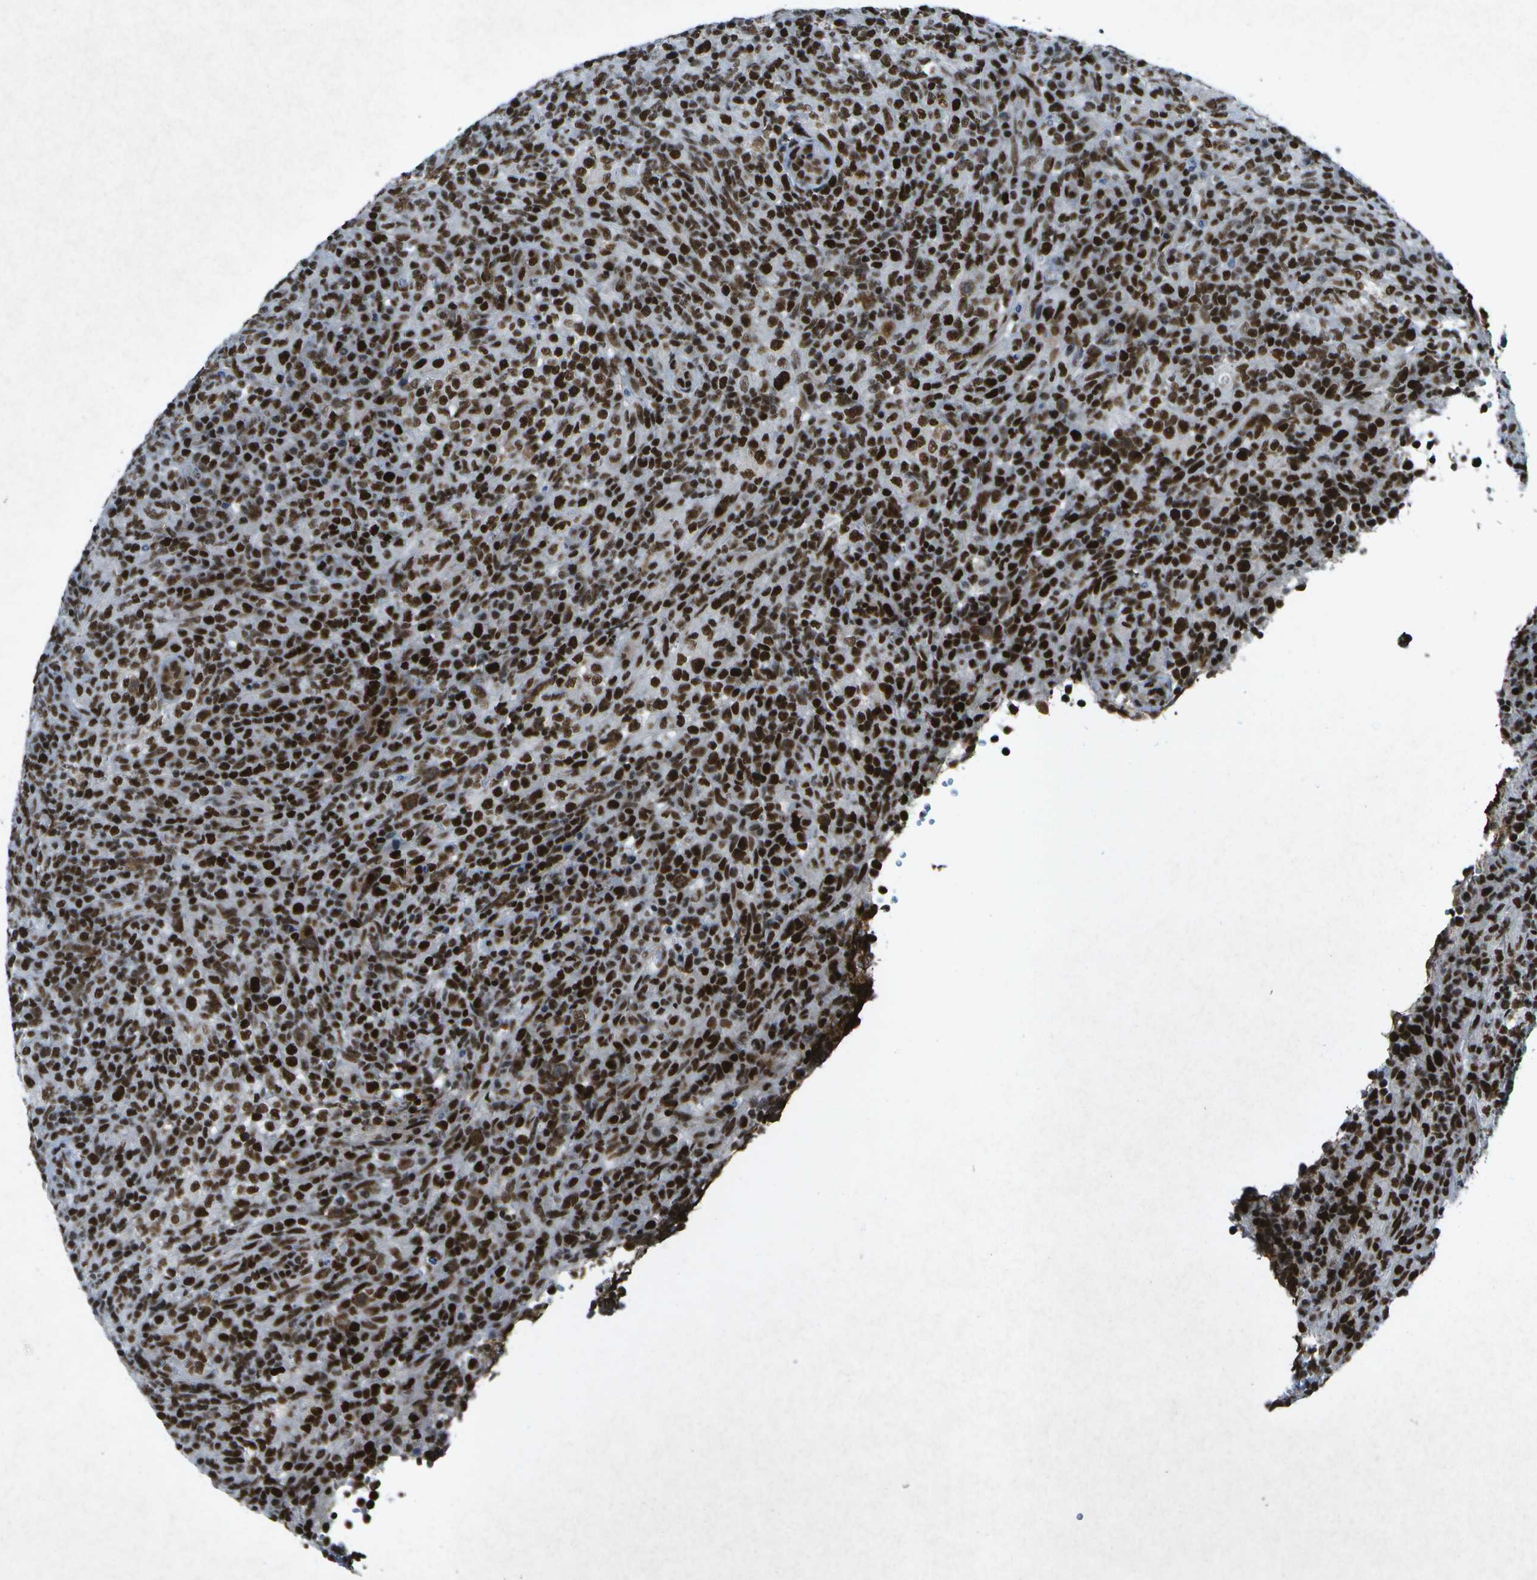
{"staining": {"intensity": "strong", "quantity": ">75%", "location": "nuclear"}, "tissue": "lymphoma", "cell_type": "Tumor cells", "image_type": "cancer", "snomed": [{"axis": "morphology", "description": "Malignant lymphoma, non-Hodgkin's type, High grade"}, {"axis": "topography", "description": "Lymph node"}], "caption": "Brown immunohistochemical staining in human malignant lymphoma, non-Hodgkin's type (high-grade) displays strong nuclear staining in about >75% of tumor cells. (Brightfield microscopy of DAB IHC at high magnification).", "gene": "MTA2", "patient": {"sex": "female", "age": 76}}